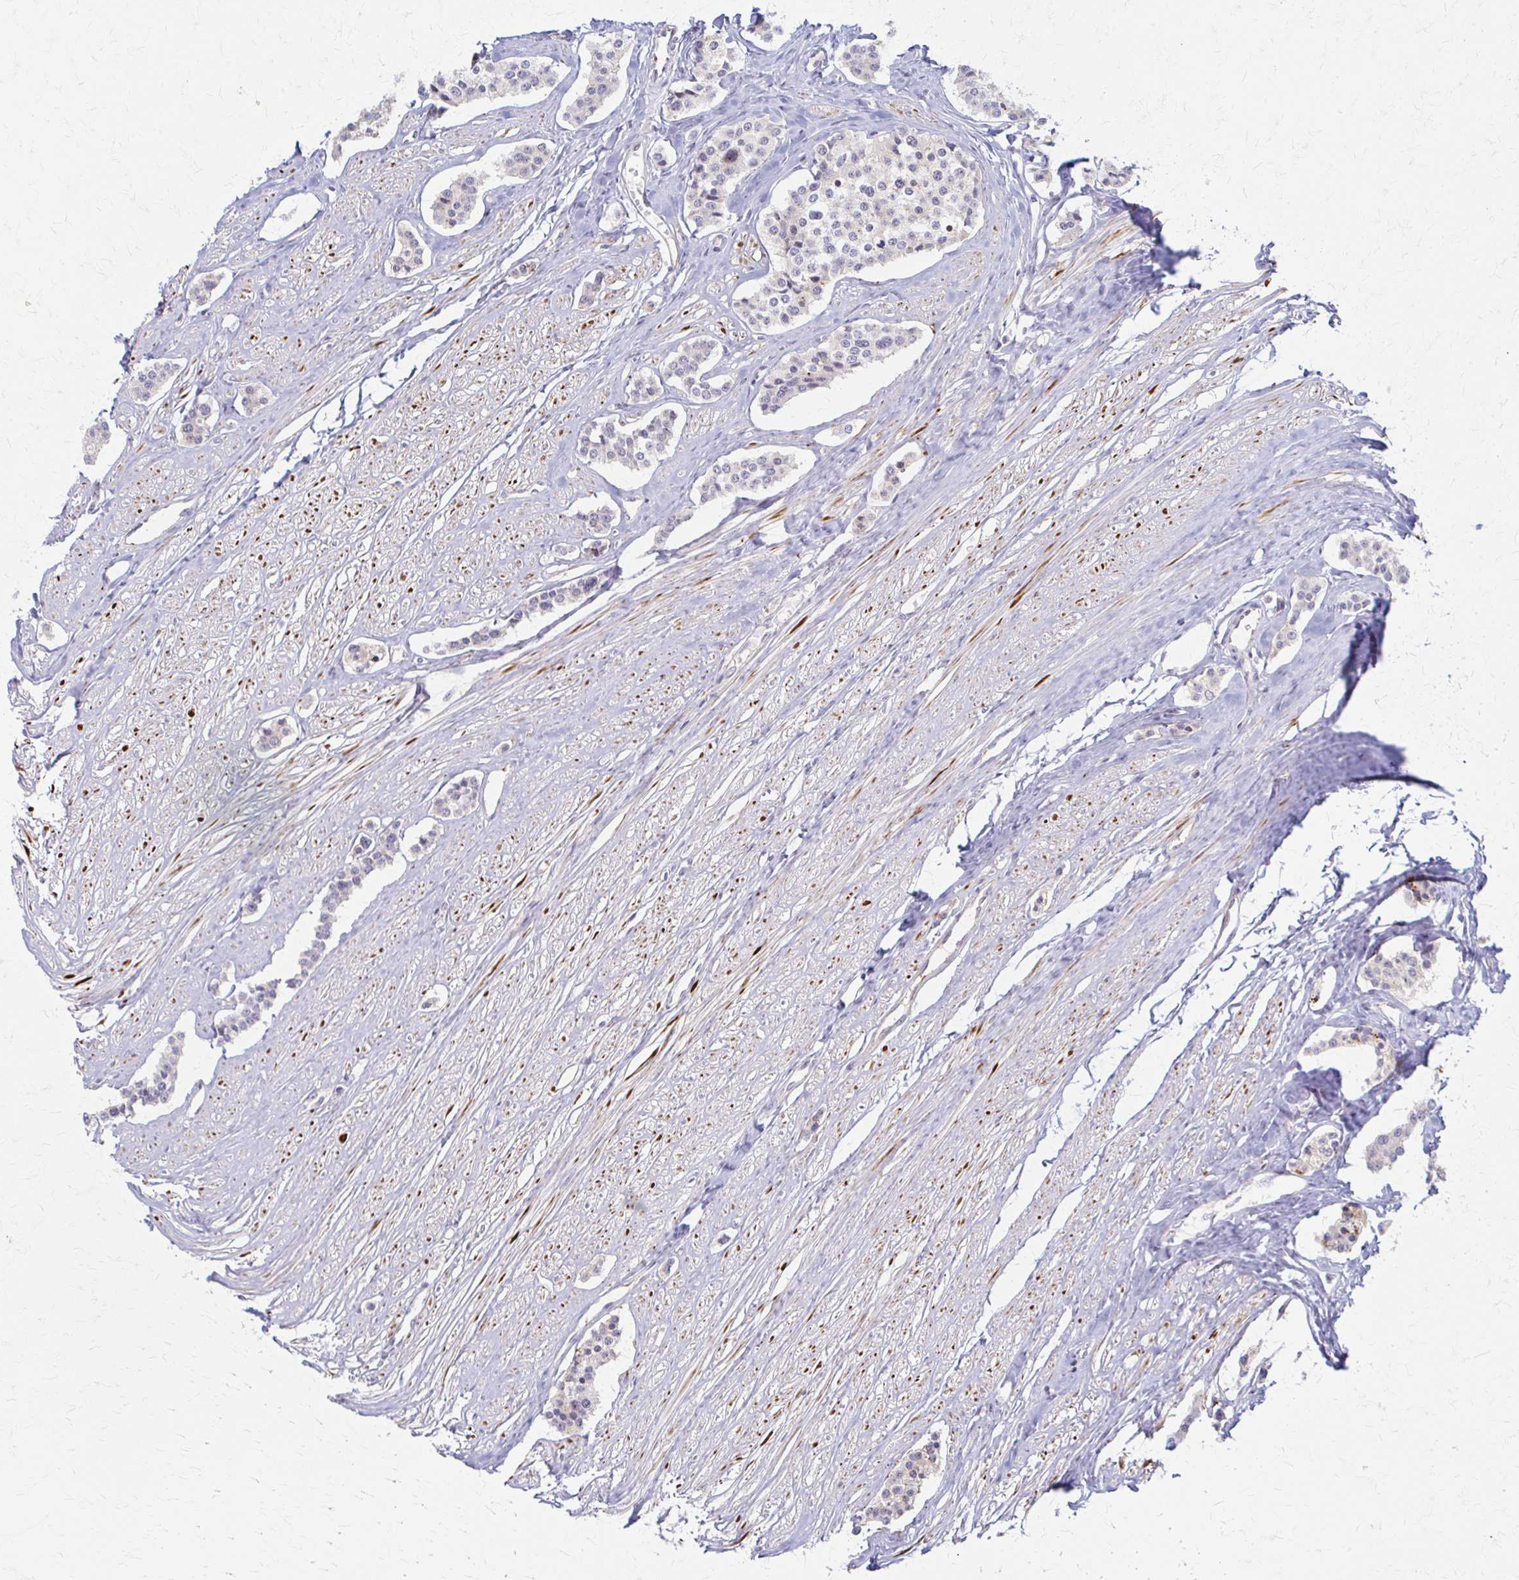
{"staining": {"intensity": "negative", "quantity": "none", "location": "none"}, "tissue": "carcinoid", "cell_type": "Tumor cells", "image_type": "cancer", "snomed": [{"axis": "morphology", "description": "Carcinoid, malignant, NOS"}, {"axis": "topography", "description": "Small intestine"}], "caption": "A histopathology image of carcinoid stained for a protein exhibits no brown staining in tumor cells.", "gene": "ARHGAP35", "patient": {"sex": "male", "age": 60}}